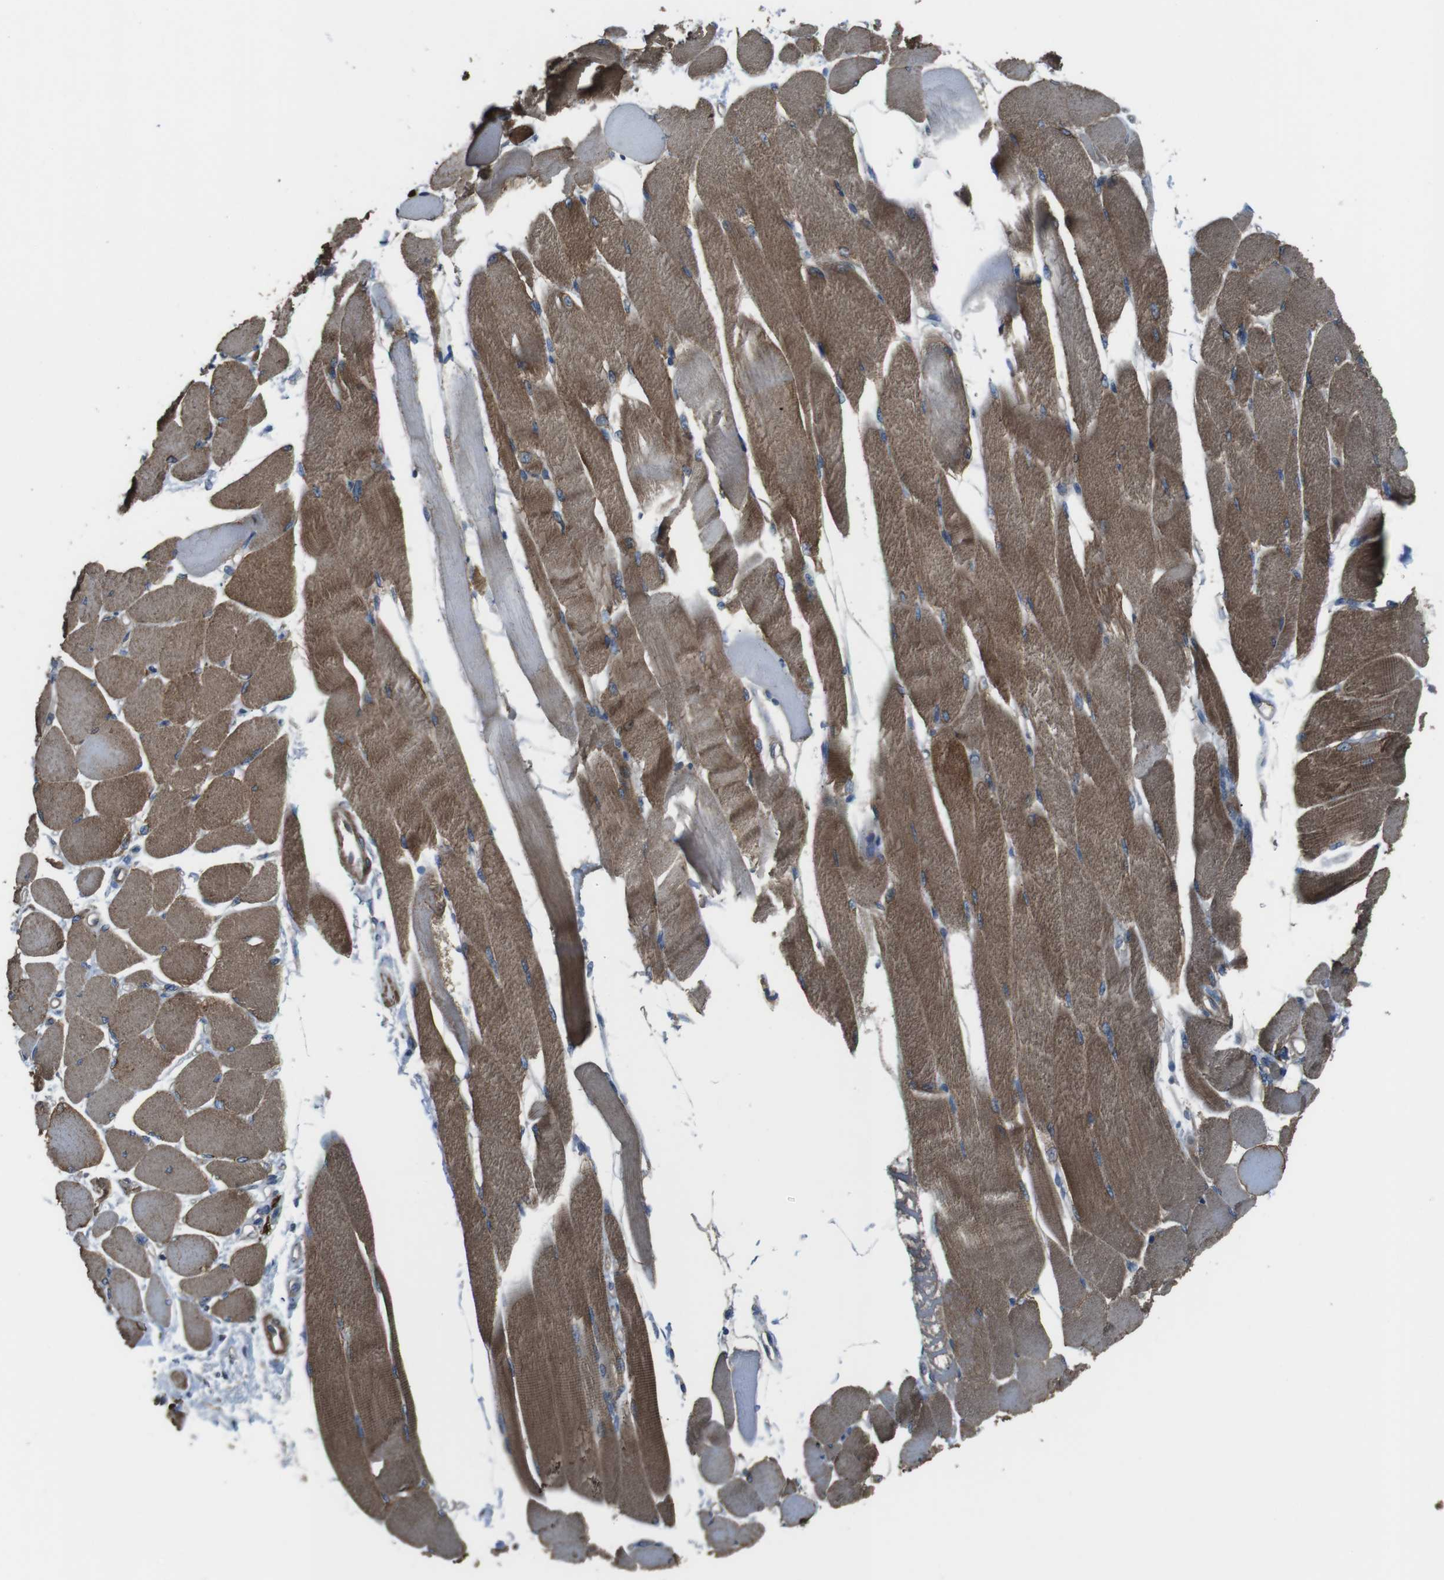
{"staining": {"intensity": "moderate", "quantity": ">75%", "location": "cytoplasmic/membranous"}, "tissue": "skeletal muscle", "cell_type": "Myocytes", "image_type": "normal", "snomed": [{"axis": "morphology", "description": "Normal tissue, NOS"}, {"axis": "topography", "description": "Skeletal muscle"}, {"axis": "topography", "description": "Peripheral nerve tissue"}], "caption": "The micrograph shows staining of normal skeletal muscle, revealing moderate cytoplasmic/membranous protein expression (brown color) within myocytes. (DAB (3,3'-diaminobenzidine) = brown stain, brightfield microscopy at high magnification).", "gene": "FUT2", "patient": {"sex": "female", "age": 84}}